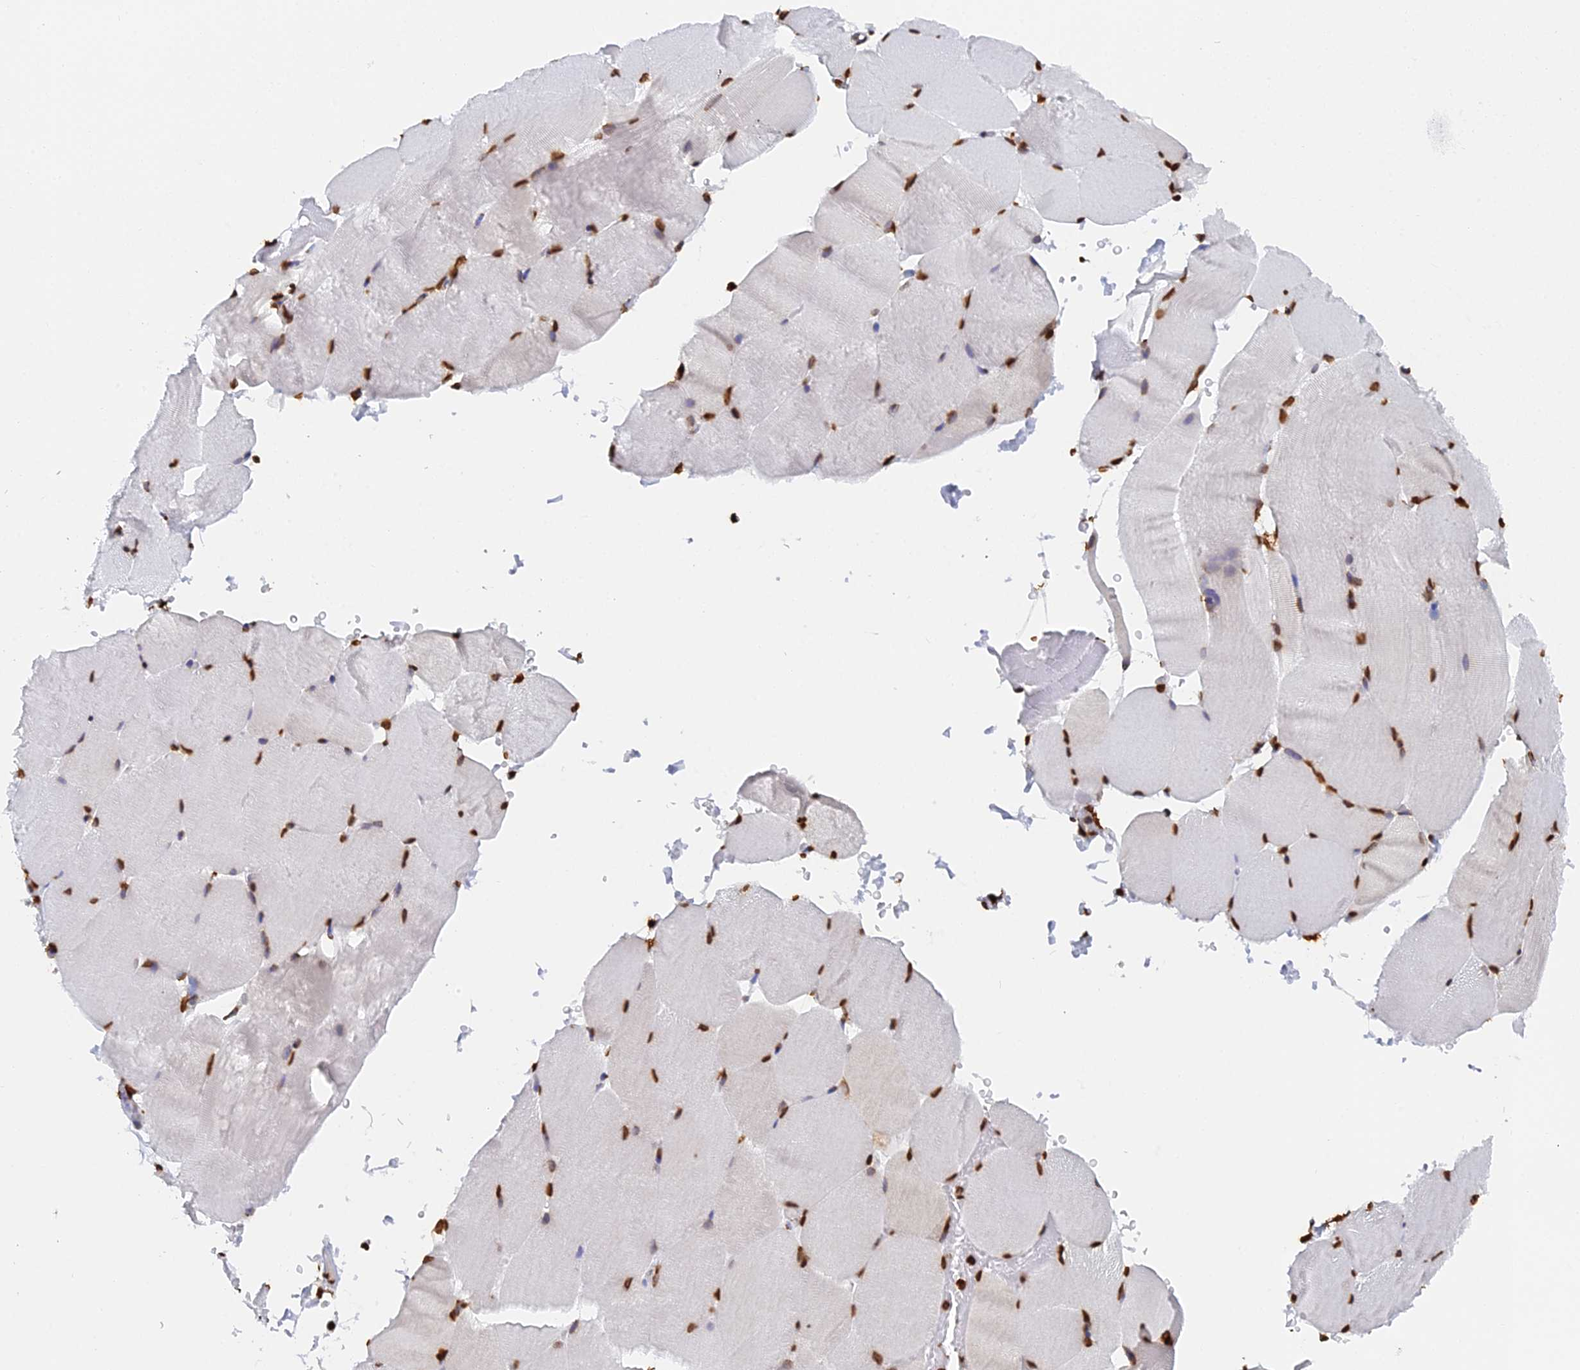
{"staining": {"intensity": "moderate", "quantity": ">75%", "location": "nuclear"}, "tissue": "skeletal muscle", "cell_type": "Myocytes", "image_type": "normal", "snomed": [{"axis": "morphology", "description": "Normal tissue, NOS"}, {"axis": "topography", "description": "Skeletal muscle"}, {"axis": "topography", "description": "Parathyroid gland"}], "caption": "This histopathology image shows immunohistochemistry staining of normal human skeletal muscle, with medium moderate nuclear expression in approximately >75% of myocytes.", "gene": "GBP3", "patient": {"sex": "female", "age": 37}}